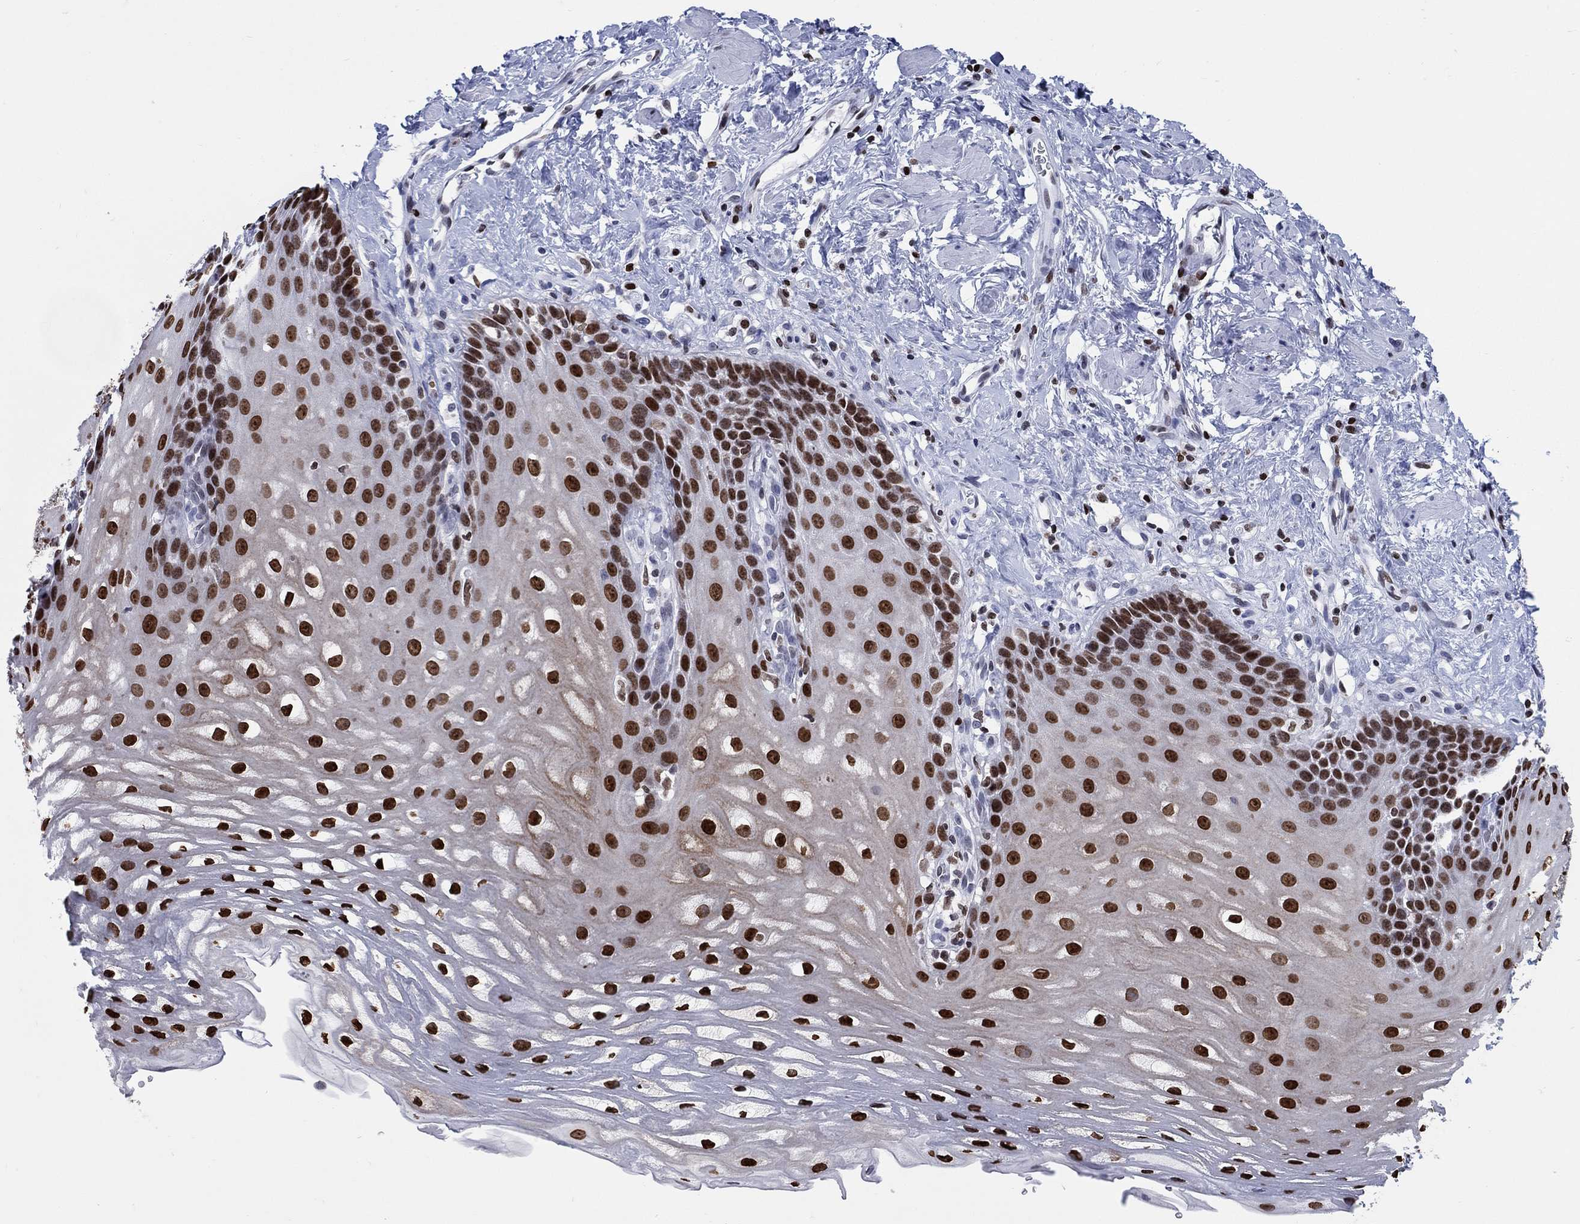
{"staining": {"intensity": "strong", "quantity": "25%-75%", "location": "nuclear"}, "tissue": "esophagus", "cell_type": "Squamous epithelial cells", "image_type": "normal", "snomed": [{"axis": "morphology", "description": "Normal tissue, NOS"}, {"axis": "topography", "description": "Esophagus"}], "caption": "A high-resolution image shows IHC staining of normal esophagus, which reveals strong nuclear staining in approximately 25%-75% of squamous epithelial cells. The staining was performed using DAB, with brown indicating positive protein expression. Nuclei are stained blue with hematoxylin.", "gene": "HMGA1", "patient": {"sex": "male", "age": 64}}